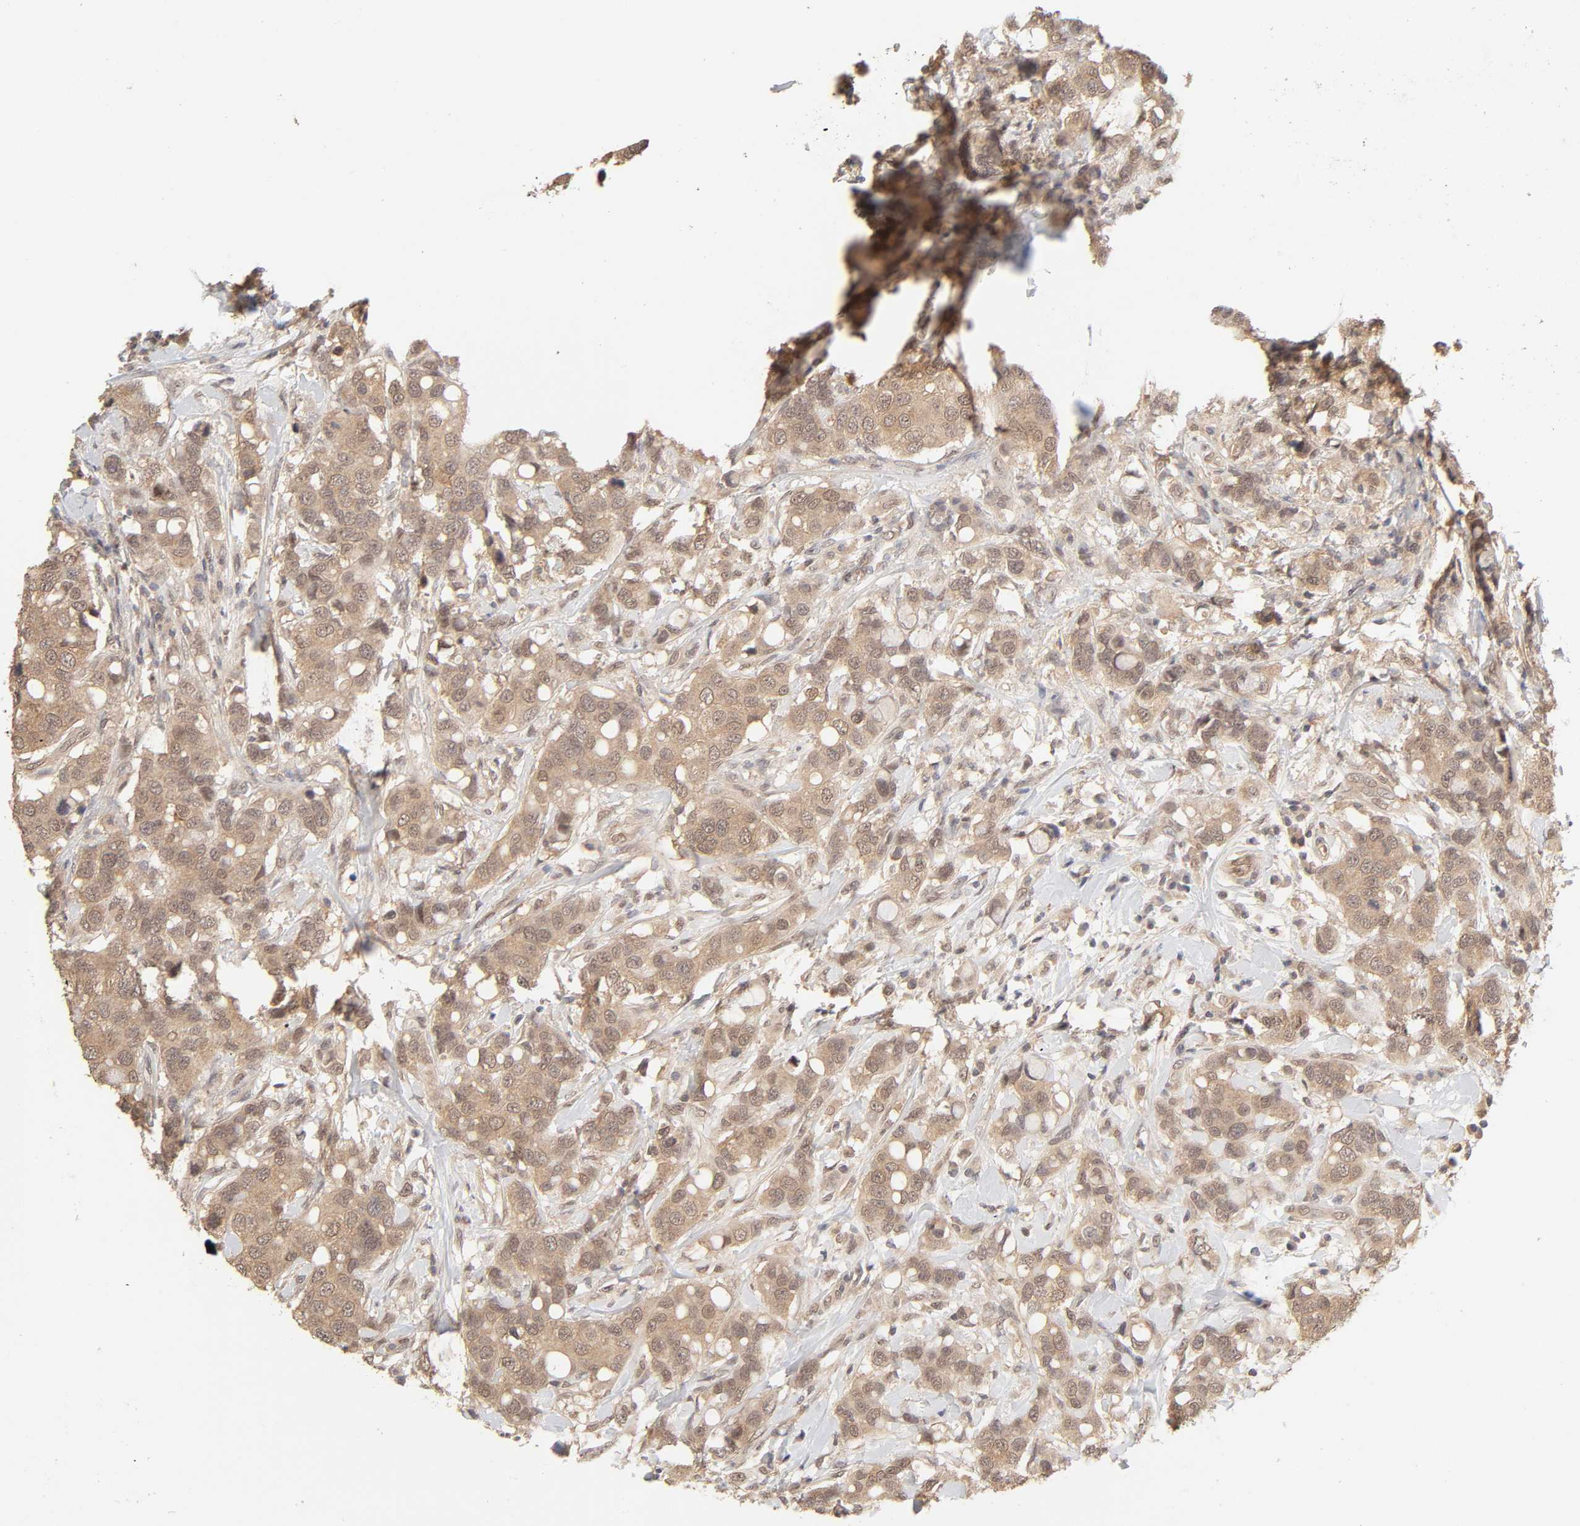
{"staining": {"intensity": "moderate", "quantity": ">75%", "location": "cytoplasmic/membranous"}, "tissue": "breast cancer", "cell_type": "Tumor cells", "image_type": "cancer", "snomed": [{"axis": "morphology", "description": "Duct carcinoma"}, {"axis": "topography", "description": "Breast"}], "caption": "The immunohistochemical stain shows moderate cytoplasmic/membranous staining in tumor cells of intraductal carcinoma (breast) tissue.", "gene": "MAPK1", "patient": {"sex": "female", "age": 27}}